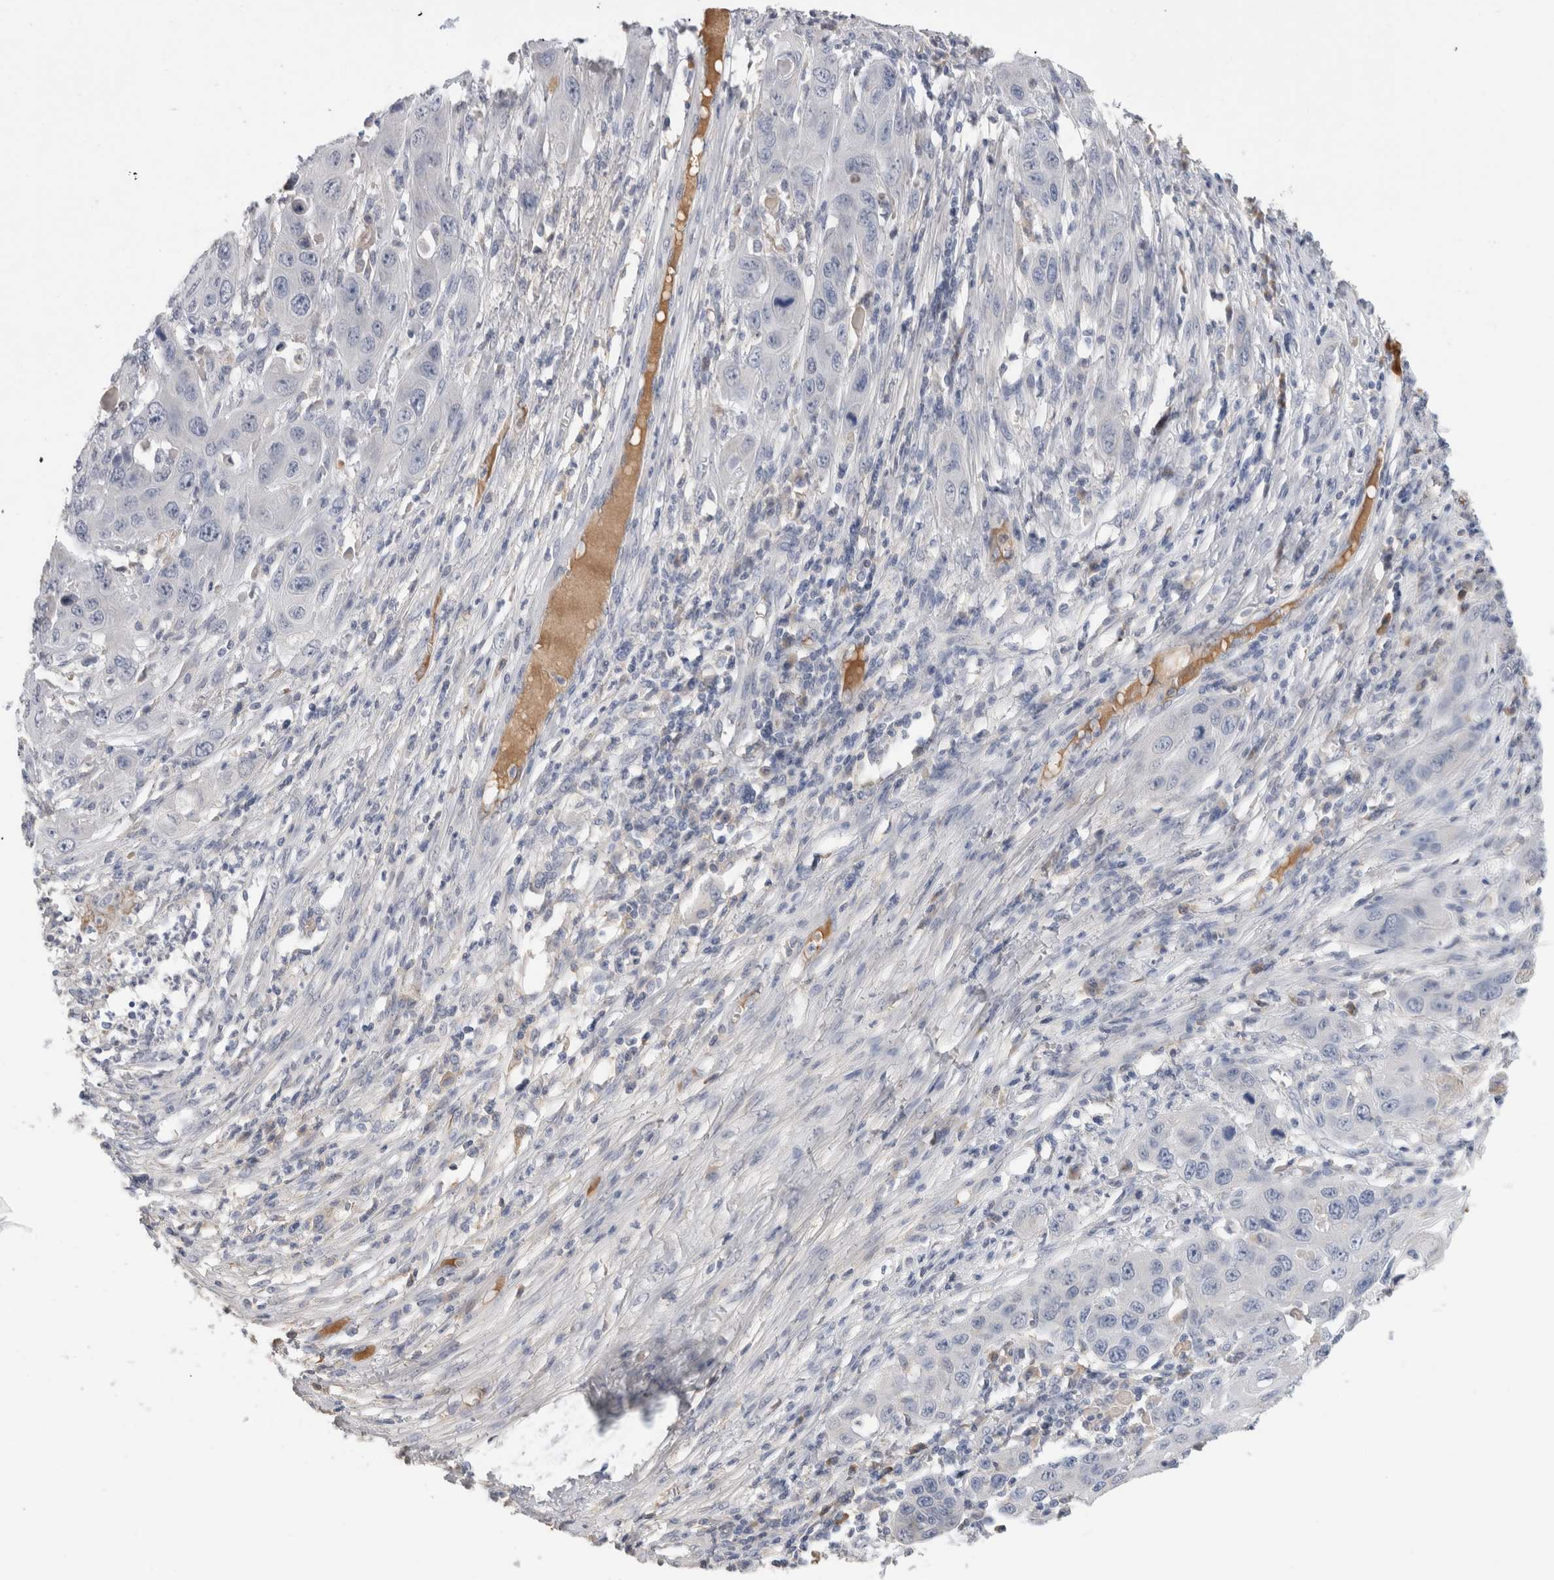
{"staining": {"intensity": "negative", "quantity": "none", "location": "none"}, "tissue": "skin cancer", "cell_type": "Tumor cells", "image_type": "cancer", "snomed": [{"axis": "morphology", "description": "Squamous cell carcinoma, NOS"}, {"axis": "topography", "description": "Skin"}], "caption": "Protein analysis of skin cancer (squamous cell carcinoma) exhibits no significant expression in tumor cells. The staining is performed using DAB brown chromogen with nuclei counter-stained in using hematoxylin.", "gene": "SCGB1A1", "patient": {"sex": "male", "age": 55}}